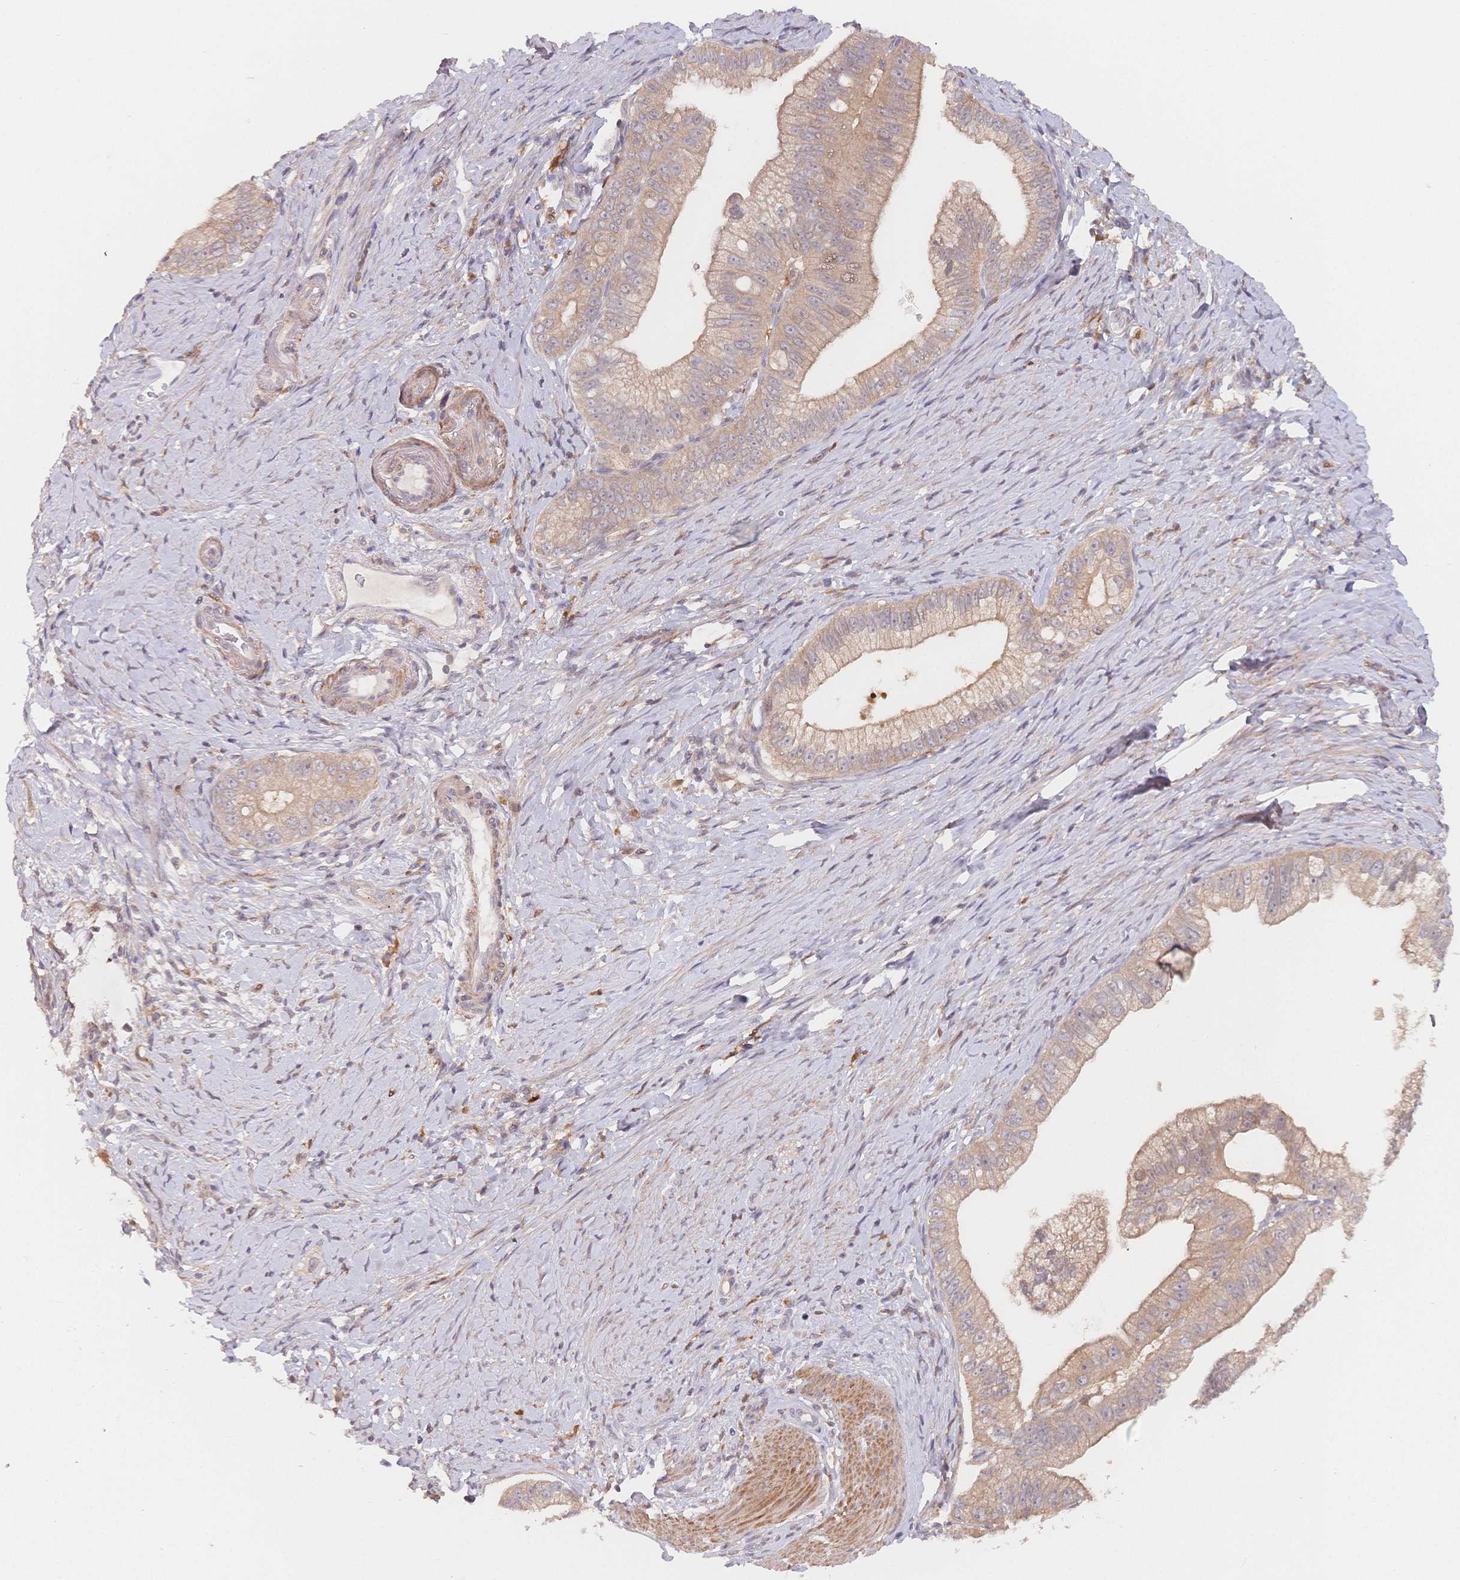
{"staining": {"intensity": "weak", "quantity": ">75%", "location": "cytoplasmic/membranous"}, "tissue": "pancreatic cancer", "cell_type": "Tumor cells", "image_type": "cancer", "snomed": [{"axis": "morphology", "description": "Adenocarcinoma, NOS"}, {"axis": "topography", "description": "Pancreas"}], "caption": "Adenocarcinoma (pancreatic) stained for a protein displays weak cytoplasmic/membranous positivity in tumor cells.", "gene": "C12orf75", "patient": {"sex": "male", "age": 70}}